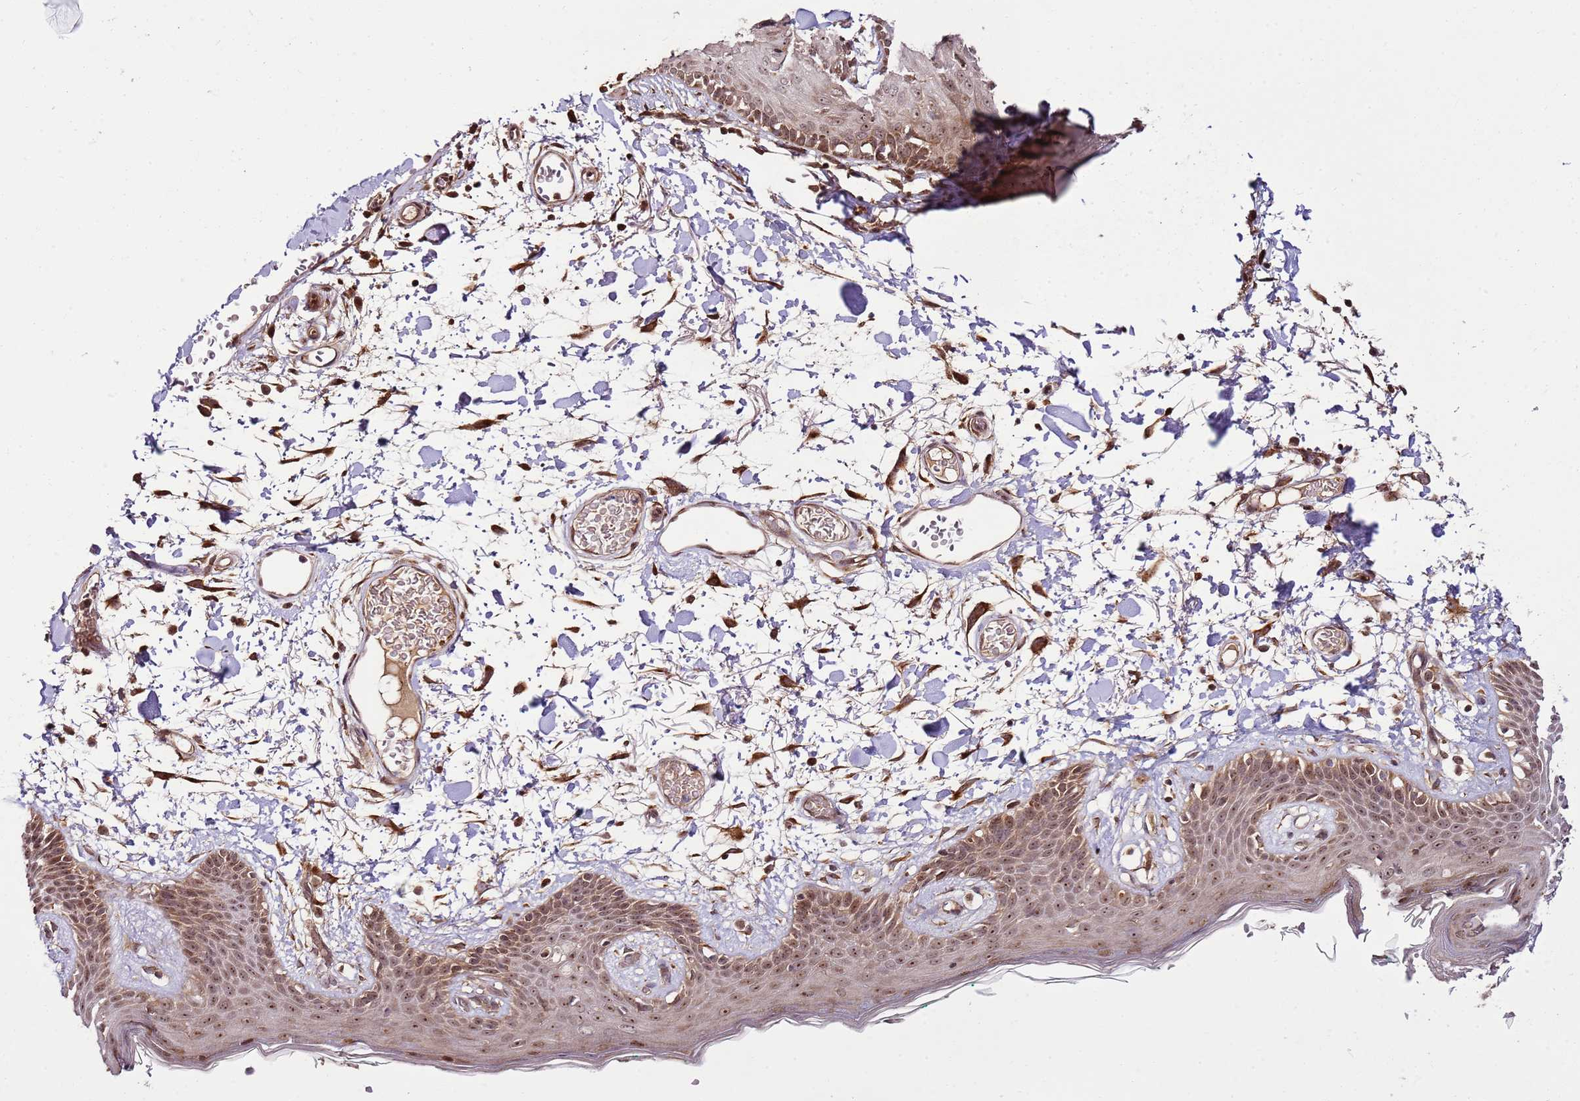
{"staining": {"intensity": "moderate", "quantity": ">75%", "location": "cytoplasmic/membranous"}, "tissue": "skin", "cell_type": "Fibroblasts", "image_type": "normal", "snomed": [{"axis": "morphology", "description": "Normal tissue, NOS"}, {"axis": "topography", "description": "Skin"}], "caption": "Immunohistochemistry image of normal skin stained for a protein (brown), which shows medium levels of moderate cytoplasmic/membranous expression in approximately >75% of fibroblasts.", "gene": "RASA3", "patient": {"sex": "male", "age": 79}}